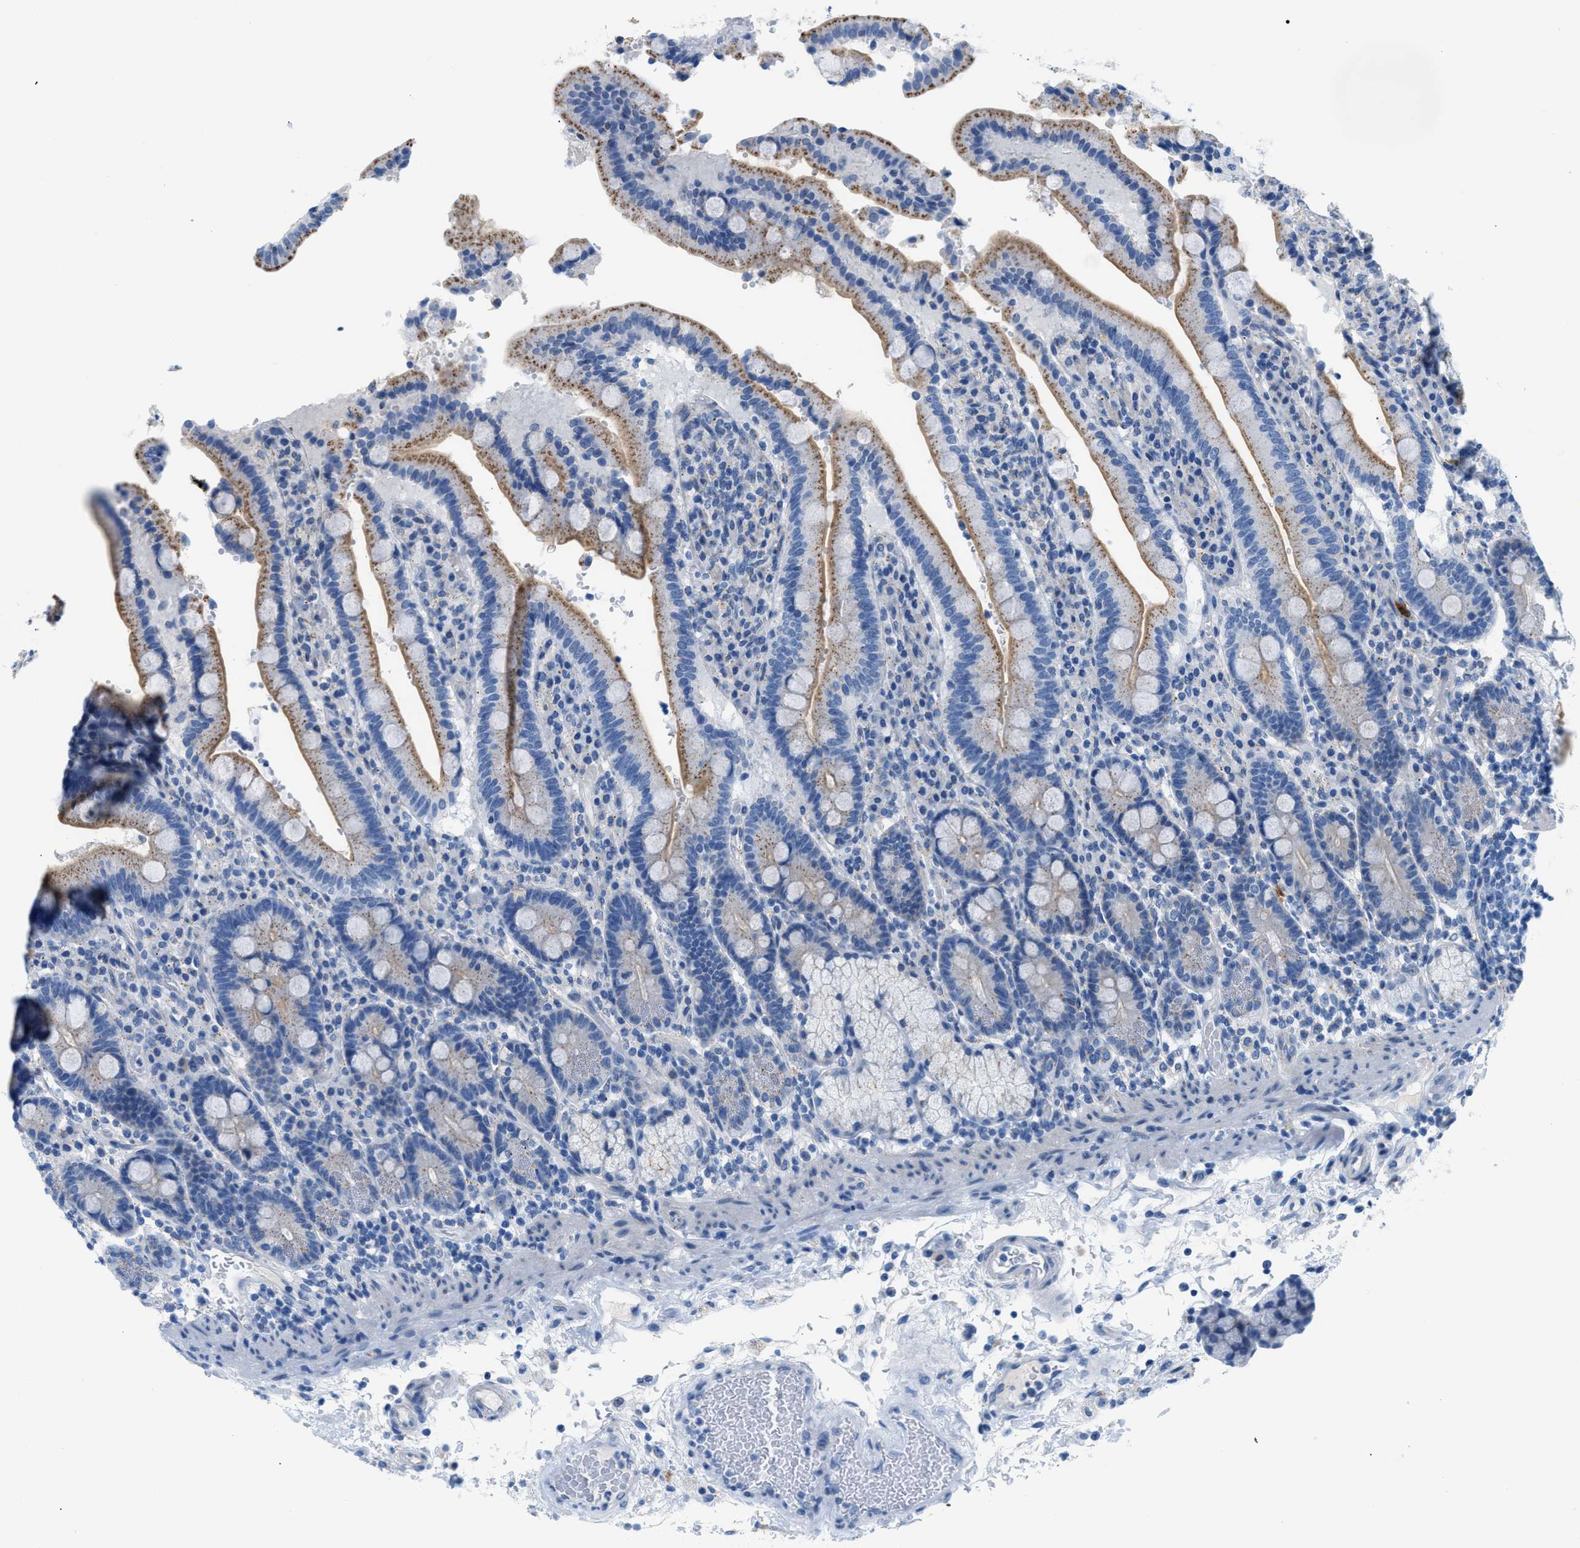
{"staining": {"intensity": "moderate", "quantity": "25%-75%", "location": "cytoplasmic/membranous"}, "tissue": "duodenum", "cell_type": "Glandular cells", "image_type": "normal", "snomed": [{"axis": "morphology", "description": "Normal tissue, NOS"}, {"axis": "topography", "description": "Small intestine, NOS"}], "caption": "The immunohistochemical stain labels moderate cytoplasmic/membranous staining in glandular cells of benign duodenum. Using DAB (3,3'-diaminobenzidine) (brown) and hematoxylin (blue) stains, captured at high magnification using brightfield microscopy.", "gene": "FDCSP", "patient": {"sex": "female", "age": 71}}